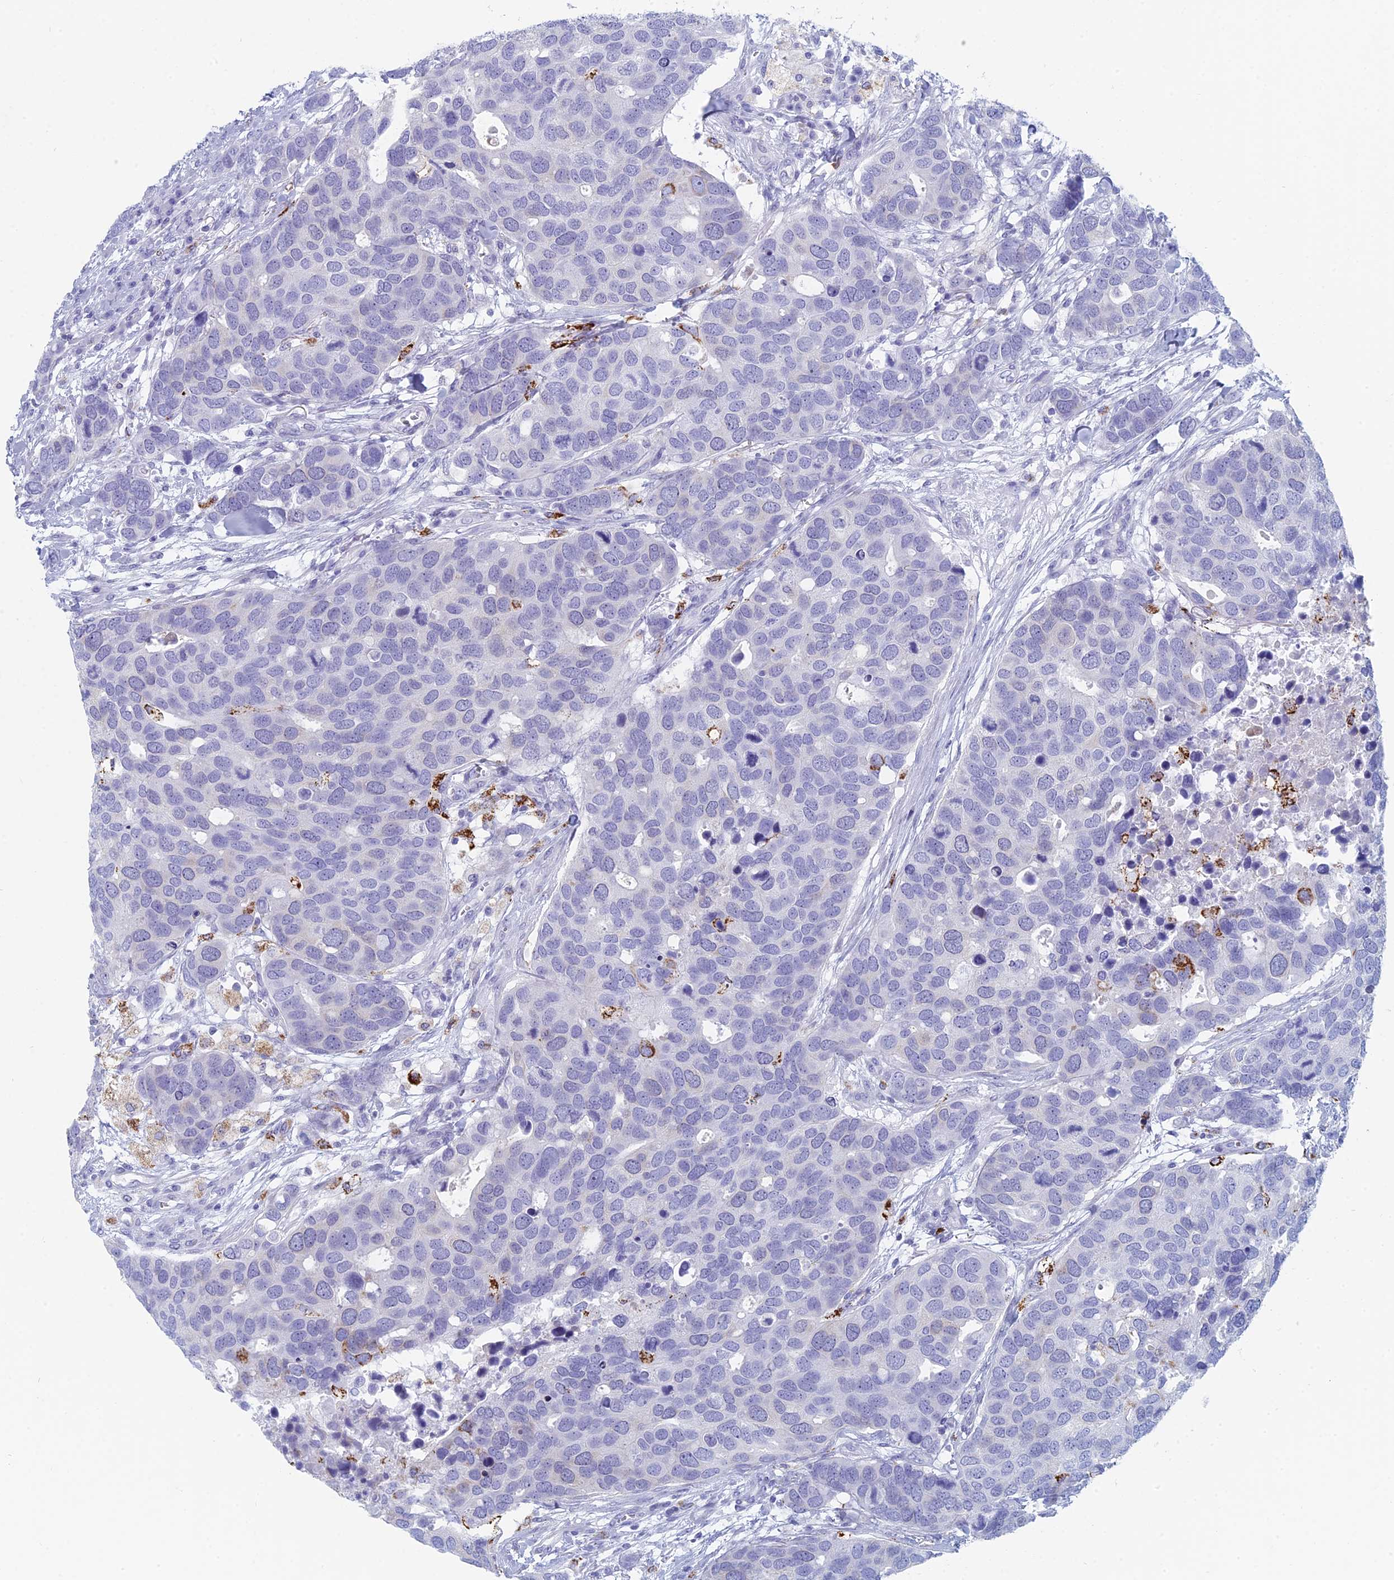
{"staining": {"intensity": "negative", "quantity": "none", "location": "none"}, "tissue": "breast cancer", "cell_type": "Tumor cells", "image_type": "cancer", "snomed": [{"axis": "morphology", "description": "Duct carcinoma"}, {"axis": "topography", "description": "Breast"}], "caption": "Immunohistochemical staining of human invasive ductal carcinoma (breast) demonstrates no significant expression in tumor cells.", "gene": "ALMS1", "patient": {"sex": "female", "age": 83}}